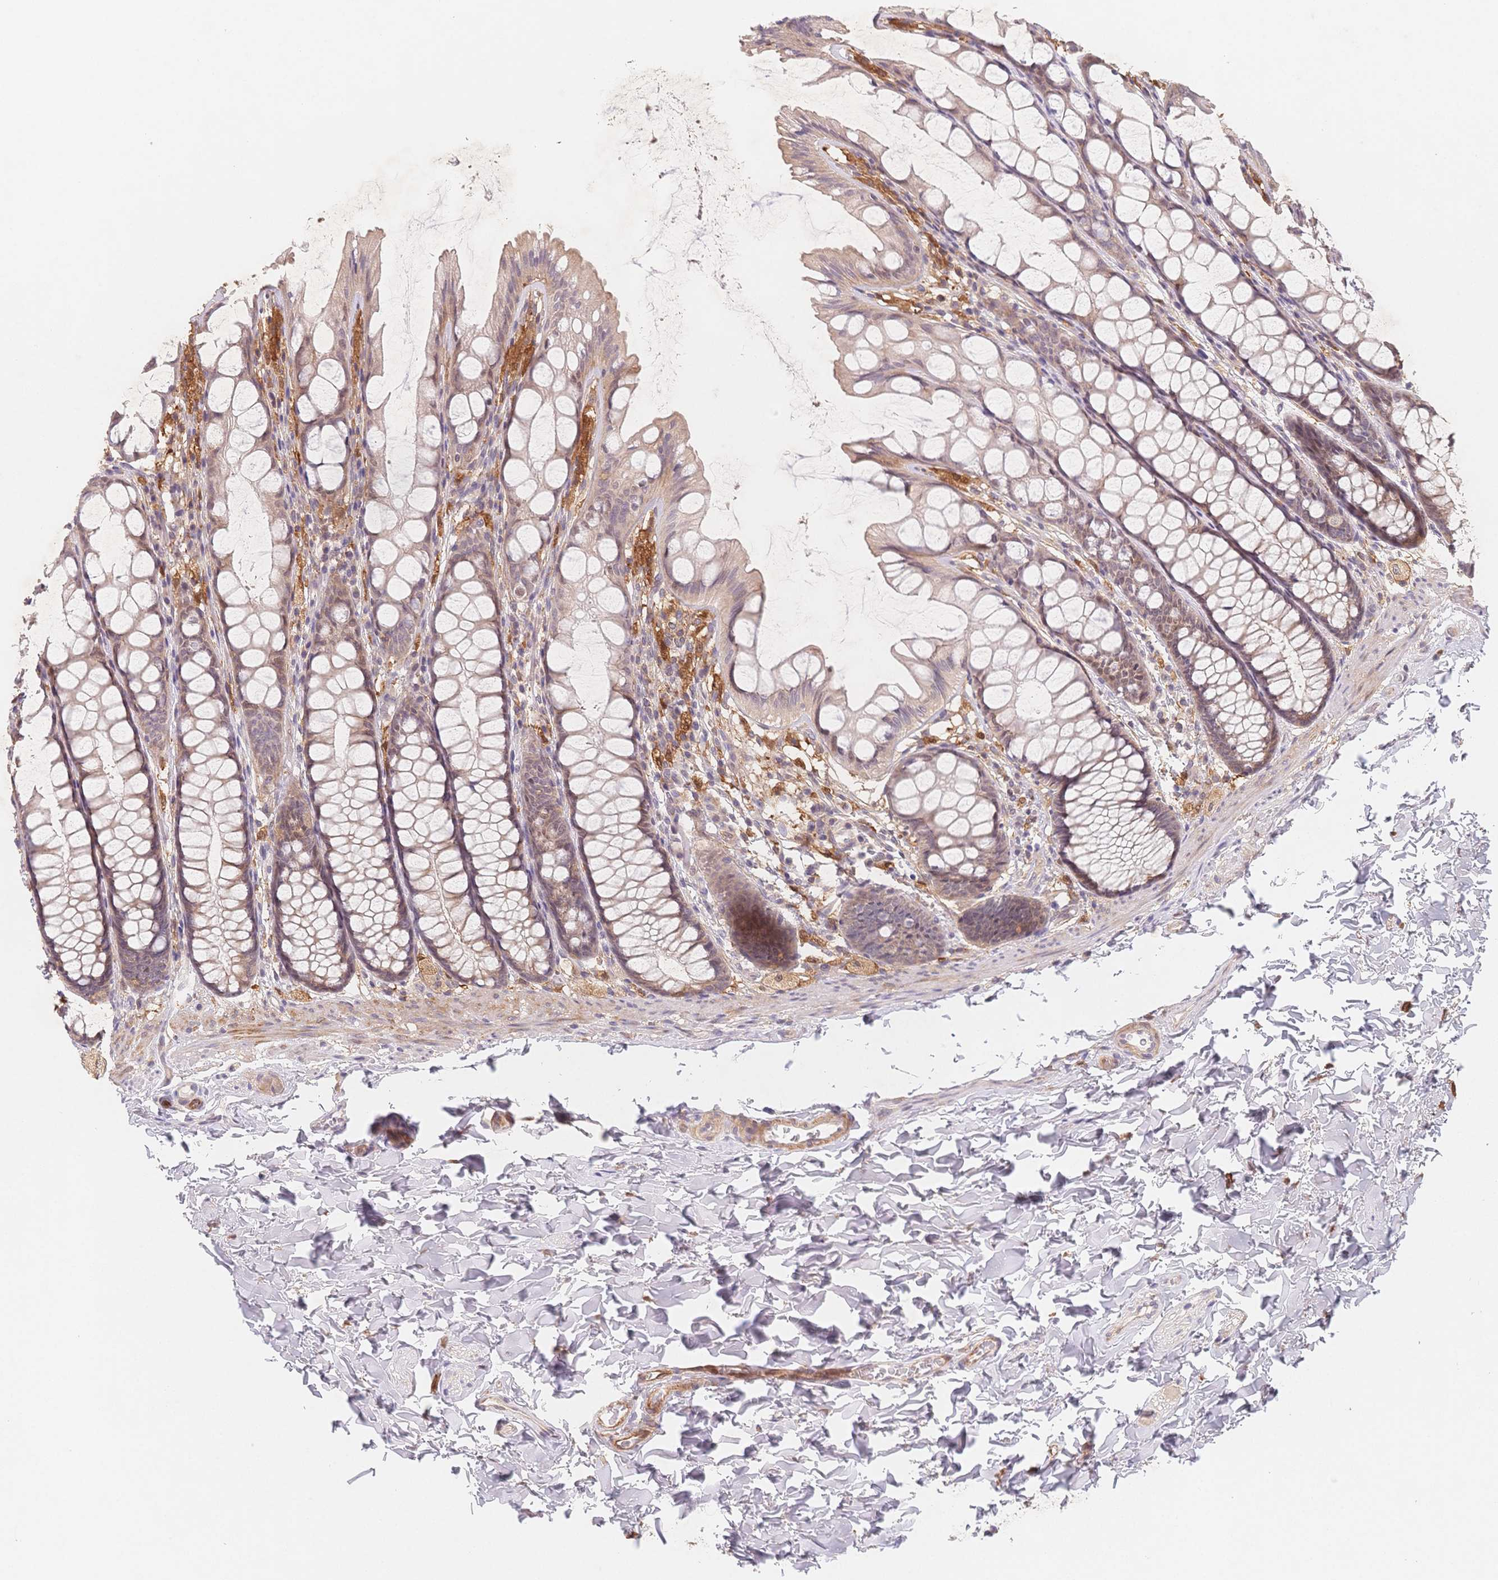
{"staining": {"intensity": "weak", "quantity": "25%-75%", "location": "cytoplasmic/membranous"}, "tissue": "colon", "cell_type": "Endothelial cells", "image_type": "normal", "snomed": [{"axis": "morphology", "description": "Normal tissue, NOS"}, {"axis": "topography", "description": "Colon"}], "caption": "The immunohistochemical stain labels weak cytoplasmic/membranous positivity in endothelial cells of normal colon.", "gene": "C12orf75", "patient": {"sex": "male", "age": 47}}